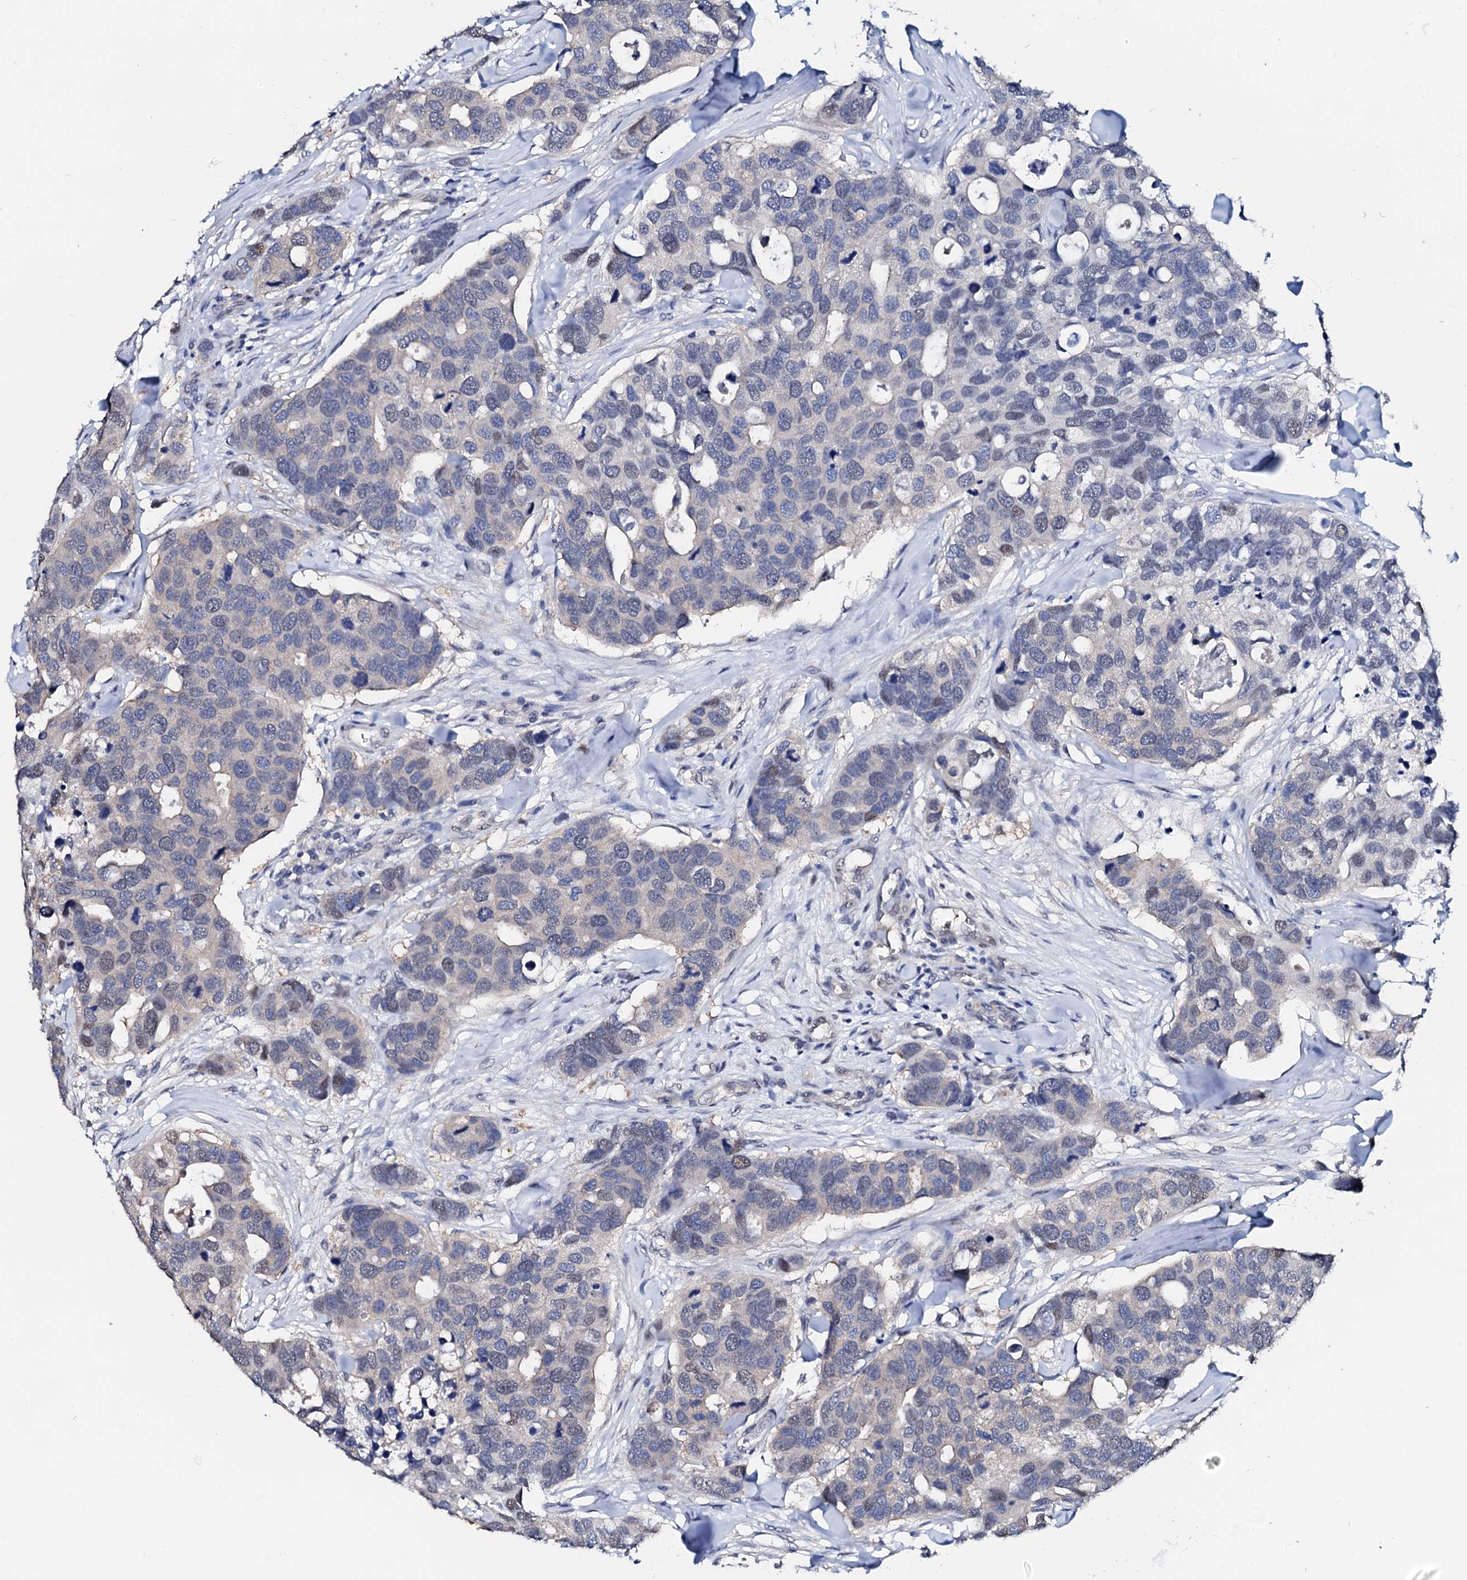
{"staining": {"intensity": "weak", "quantity": "<25%", "location": "cytoplasmic/membranous,nuclear"}, "tissue": "breast cancer", "cell_type": "Tumor cells", "image_type": "cancer", "snomed": [{"axis": "morphology", "description": "Duct carcinoma"}, {"axis": "topography", "description": "Breast"}], "caption": "This is an immunohistochemistry (IHC) photomicrograph of human infiltrating ductal carcinoma (breast). There is no positivity in tumor cells.", "gene": "CSN2", "patient": {"sex": "female", "age": 83}}